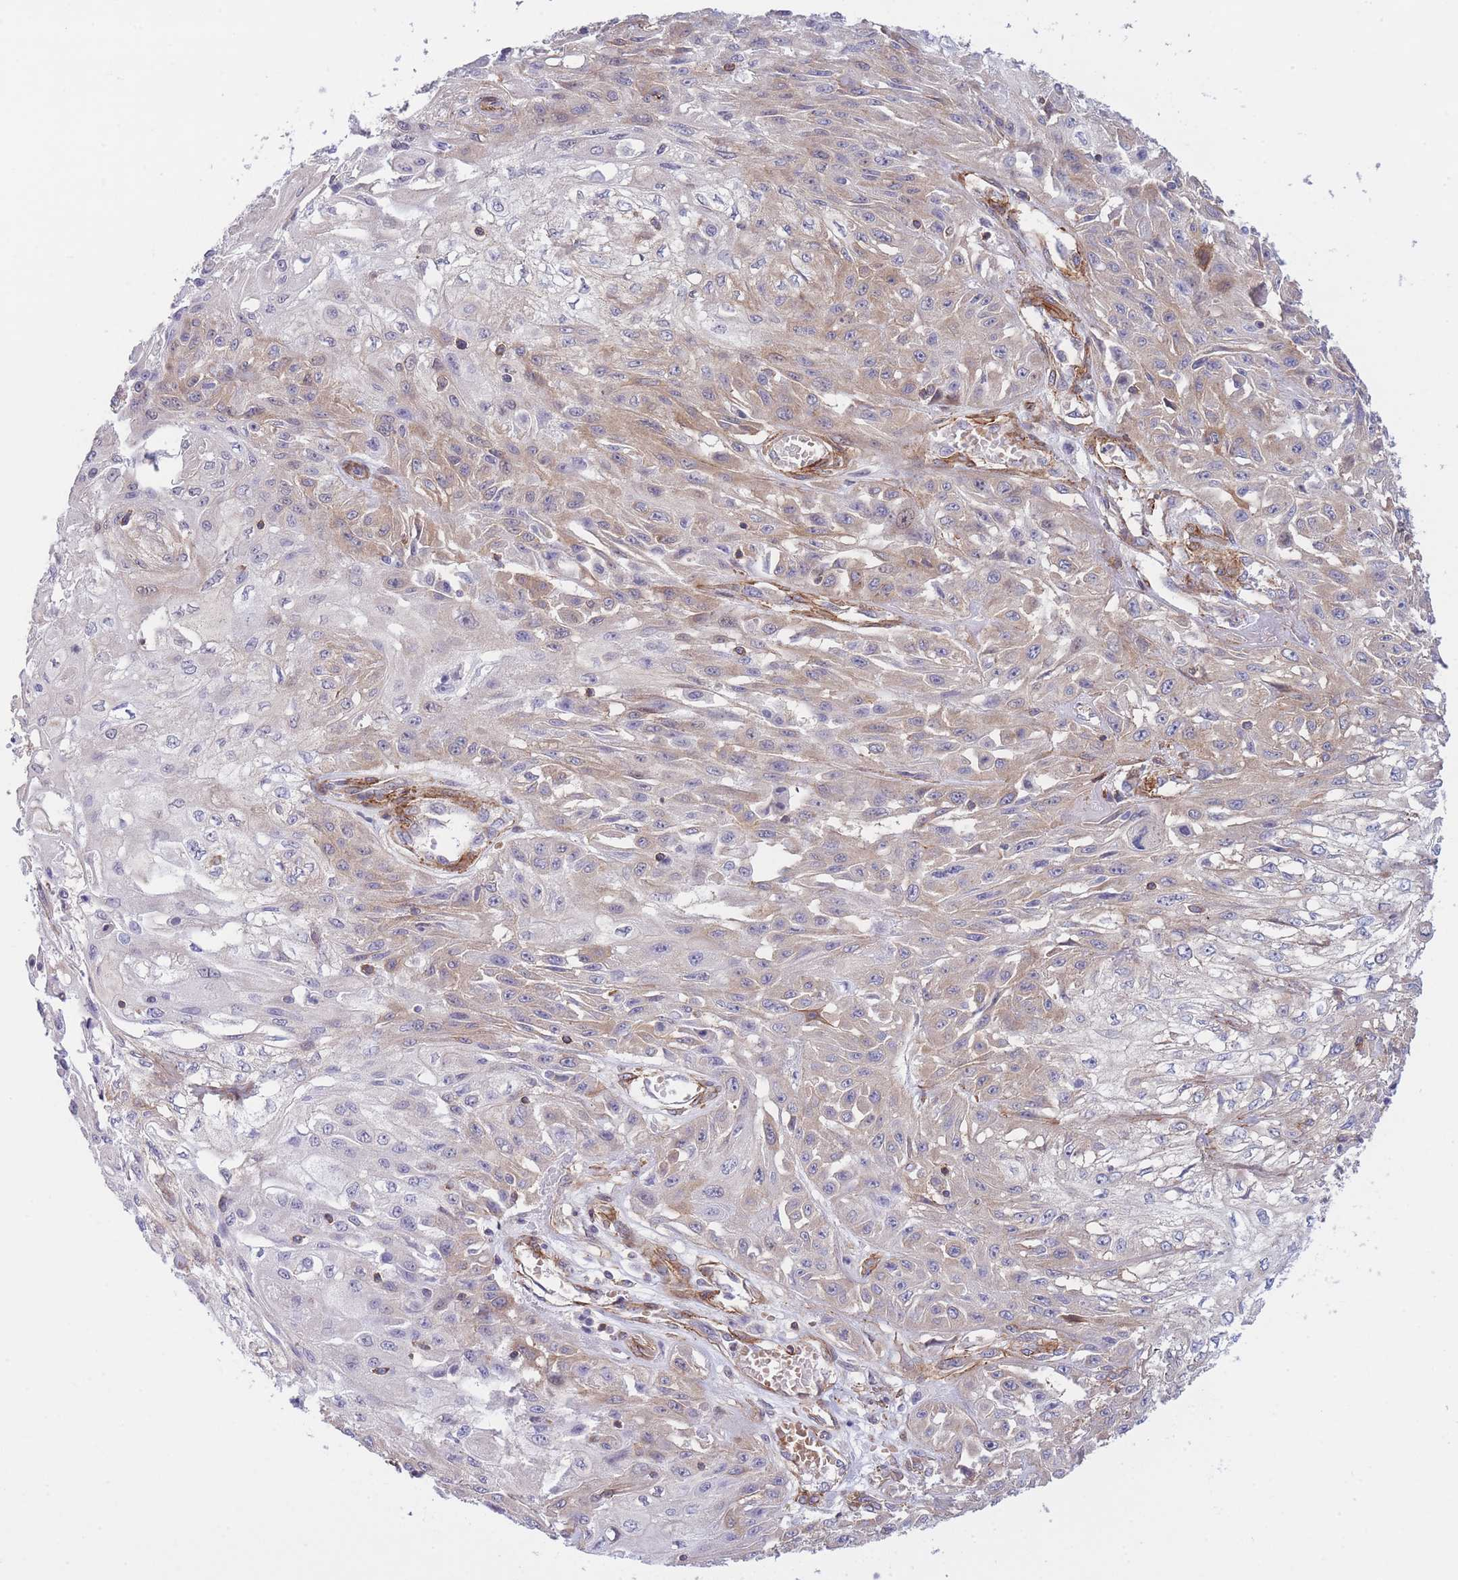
{"staining": {"intensity": "weak", "quantity": "25%-75%", "location": "cytoplasmic/membranous"}, "tissue": "skin cancer", "cell_type": "Tumor cells", "image_type": "cancer", "snomed": [{"axis": "morphology", "description": "Squamous cell carcinoma, NOS"}, {"axis": "morphology", "description": "Squamous cell carcinoma, metastatic, NOS"}, {"axis": "topography", "description": "Skin"}, {"axis": "topography", "description": "Lymph node"}], "caption": "IHC photomicrograph of skin cancer stained for a protein (brown), which shows low levels of weak cytoplasmic/membranous staining in approximately 25%-75% of tumor cells.", "gene": "CDC25B", "patient": {"sex": "male", "age": 75}}